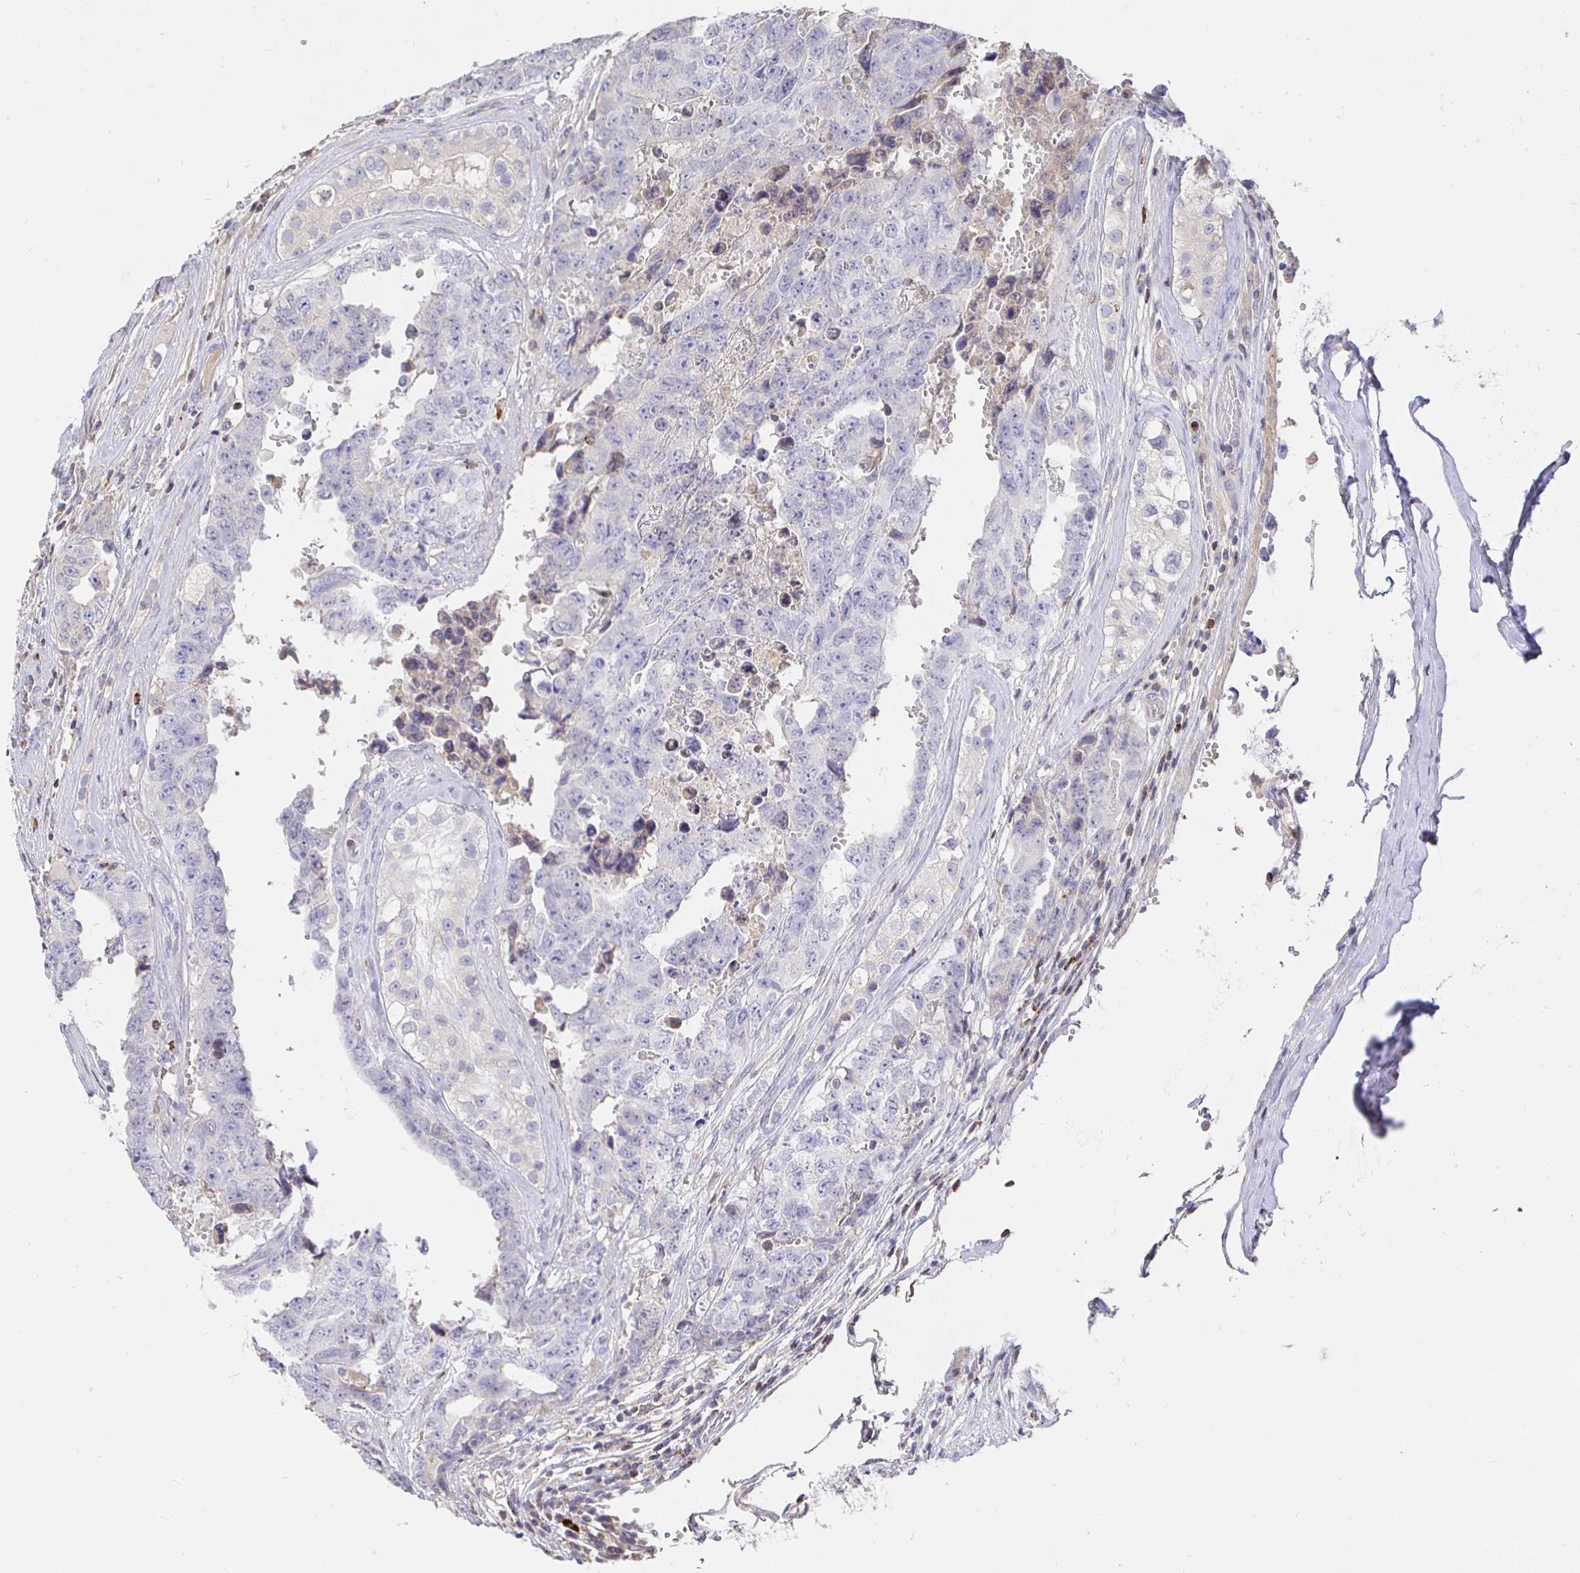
{"staining": {"intensity": "negative", "quantity": "none", "location": "none"}, "tissue": "testis cancer", "cell_type": "Tumor cells", "image_type": "cancer", "snomed": [{"axis": "morphology", "description": "Normal tissue, NOS"}, {"axis": "morphology", "description": "Carcinoma, Embryonal, NOS"}, {"axis": "topography", "description": "Testis"}, {"axis": "topography", "description": "Epididymis"}], "caption": "Testis embryonal carcinoma was stained to show a protein in brown. There is no significant positivity in tumor cells.", "gene": "CXCR3", "patient": {"sex": "male", "age": 25}}